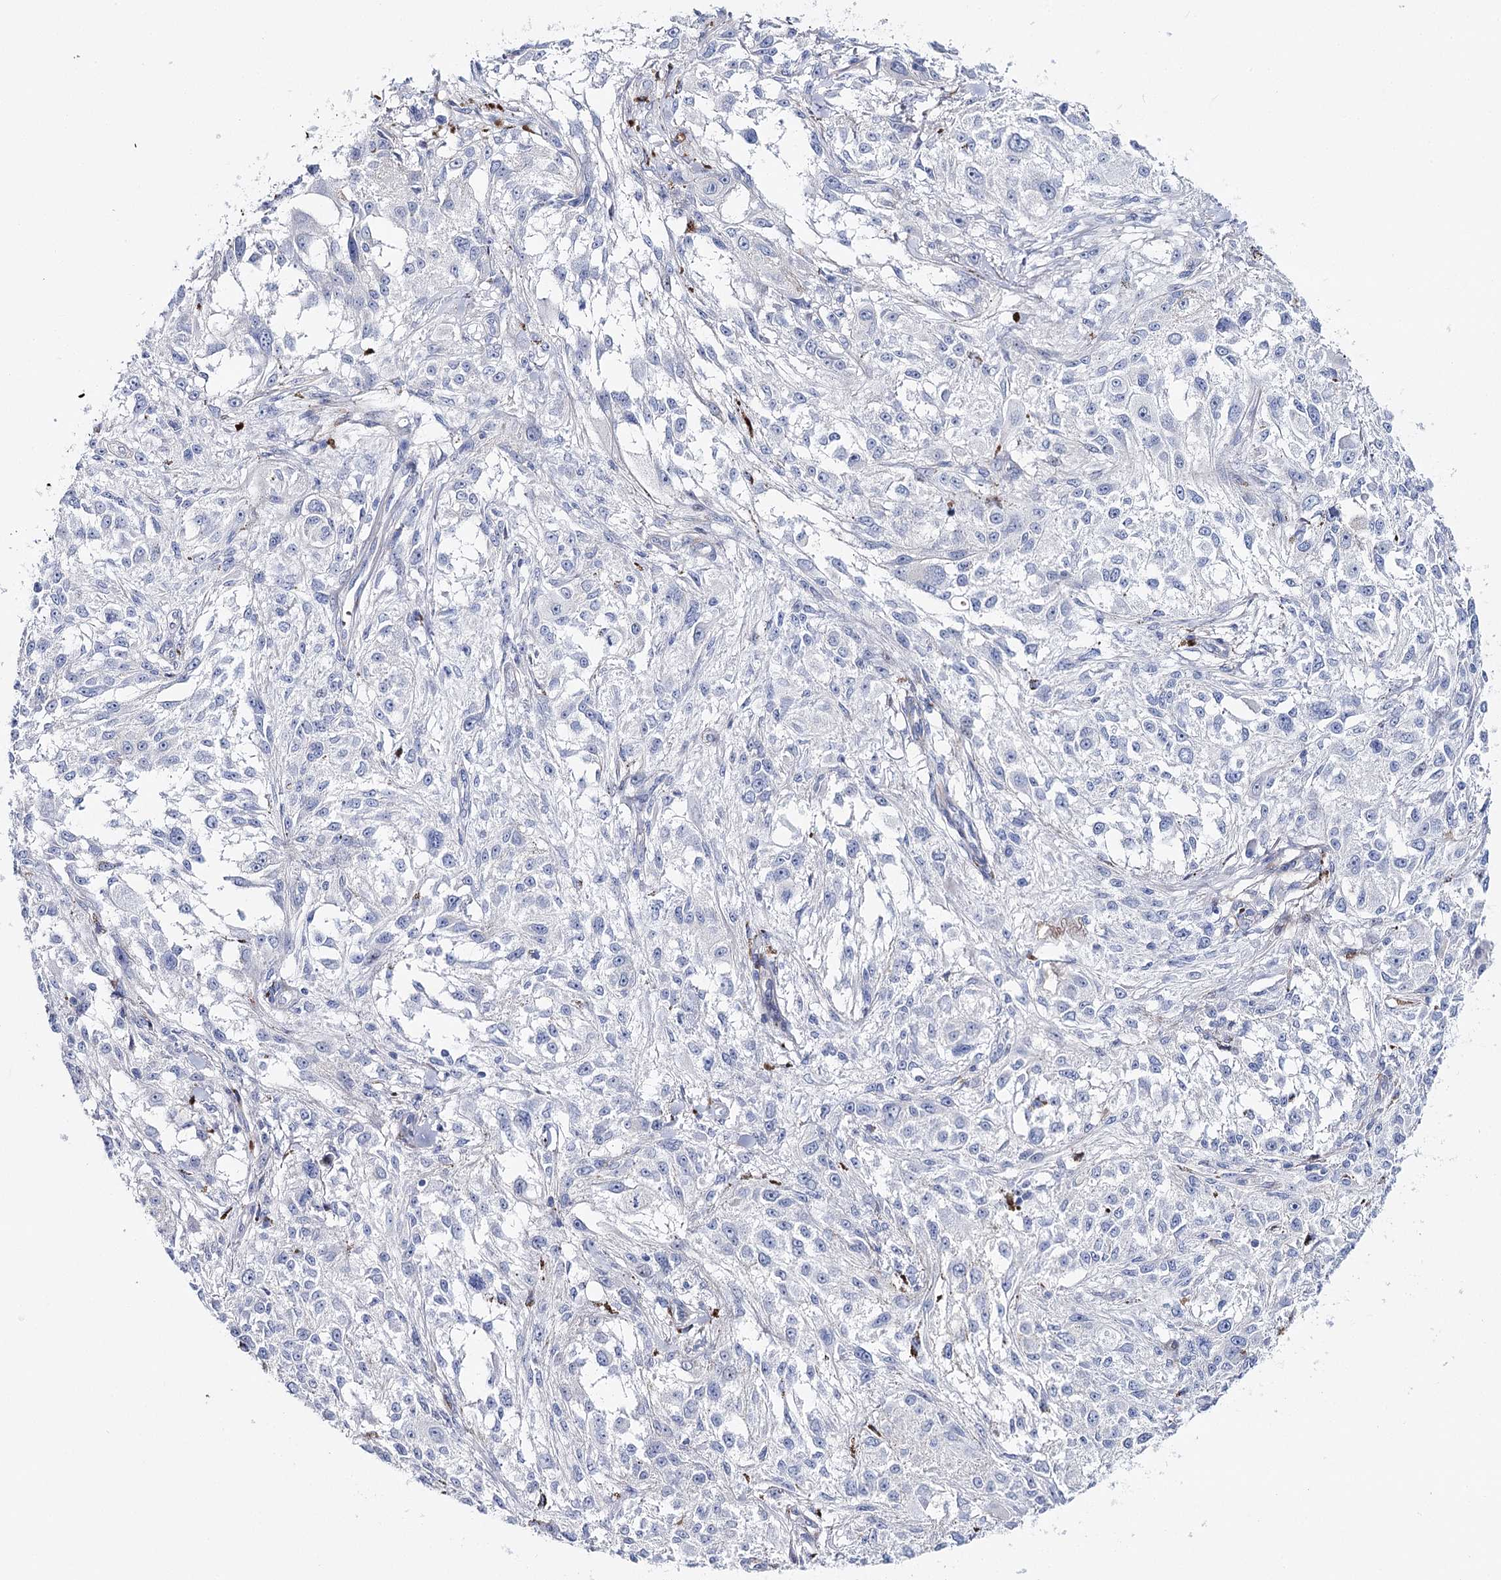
{"staining": {"intensity": "negative", "quantity": "none", "location": "none"}, "tissue": "melanoma", "cell_type": "Tumor cells", "image_type": "cancer", "snomed": [{"axis": "morphology", "description": "Necrosis, NOS"}, {"axis": "morphology", "description": "Malignant melanoma, NOS"}, {"axis": "topography", "description": "Skin"}], "caption": "A photomicrograph of malignant melanoma stained for a protein displays no brown staining in tumor cells.", "gene": "ANKRD23", "patient": {"sex": "female", "age": 87}}